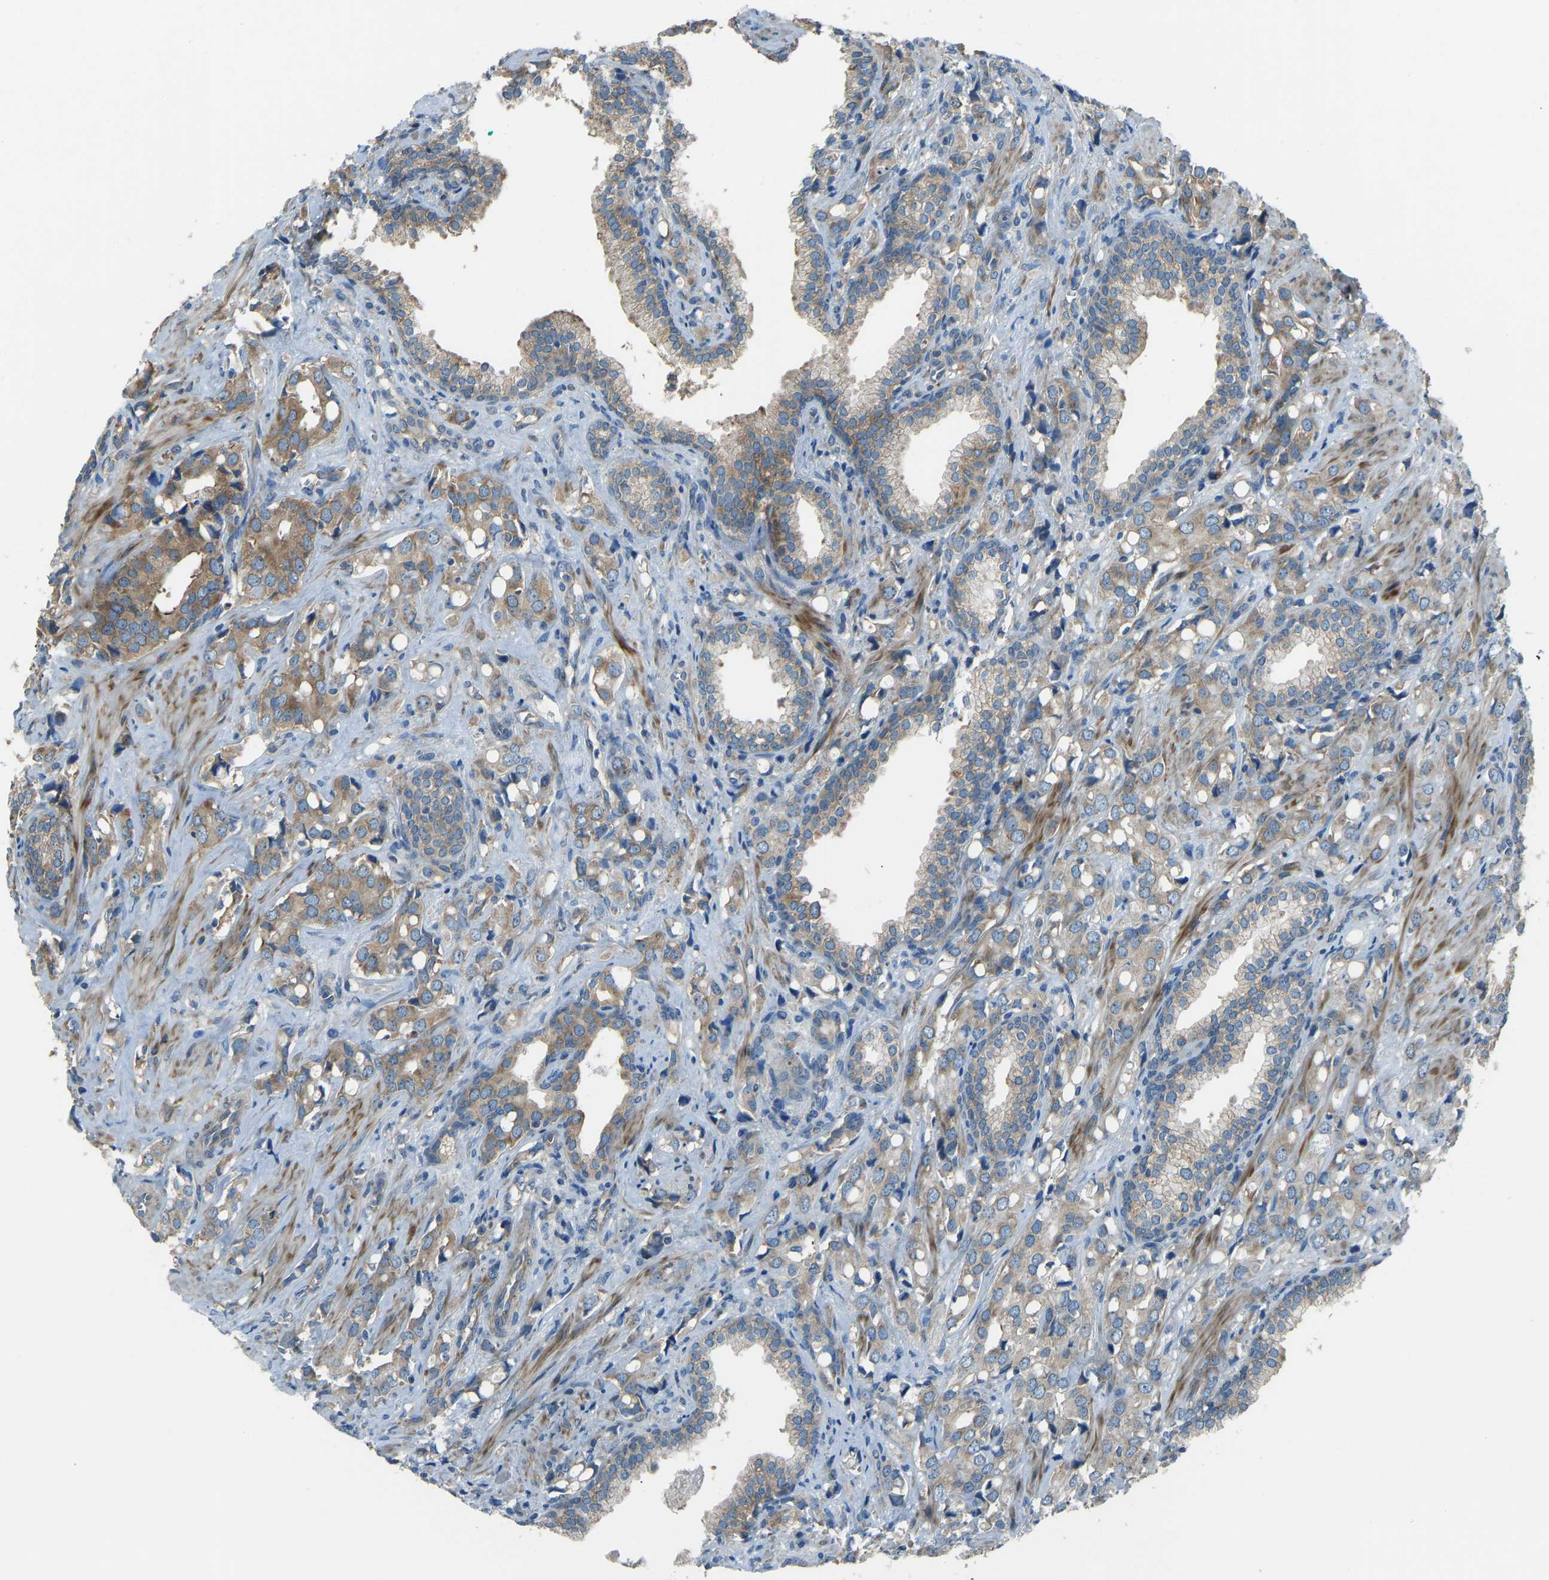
{"staining": {"intensity": "moderate", "quantity": ">75%", "location": "cytoplasmic/membranous"}, "tissue": "prostate cancer", "cell_type": "Tumor cells", "image_type": "cancer", "snomed": [{"axis": "morphology", "description": "Adenocarcinoma, High grade"}, {"axis": "topography", "description": "Prostate"}], "caption": "Prostate cancer (high-grade adenocarcinoma) stained with immunohistochemistry exhibits moderate cytoplasmic/membranous positivity in about >75% of tumor cells.", "gene": "STAU2", "patient": {"sex": "male", "age": 52}}